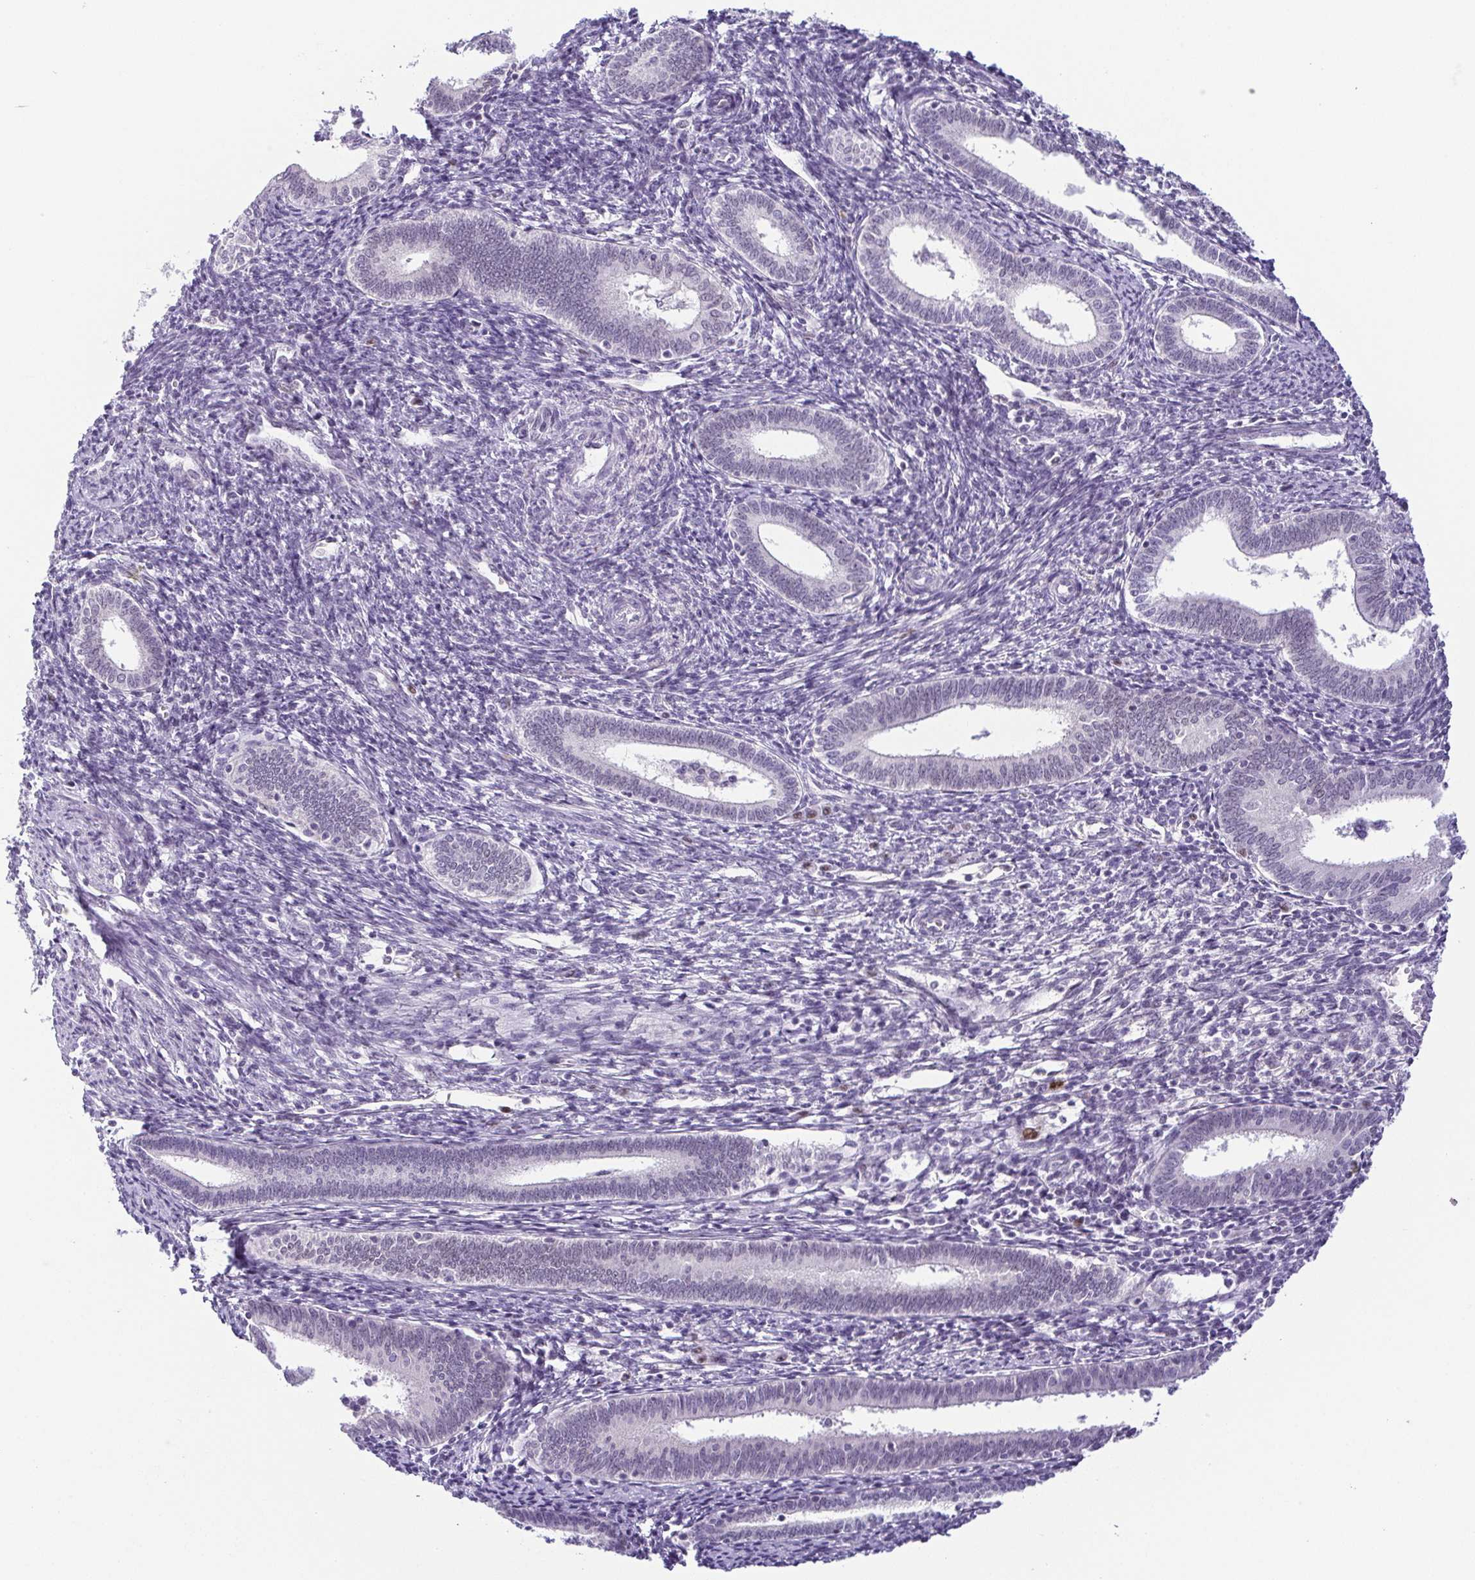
{"staining": {"intensity": "negative", "quantity": "none", "location": "none"}, "tissue": "endometrium", "cell_type": "Cells in endometrial stroma", "image_type": "normal", "snomed": [{"axis": "morphology", "description": "Normal tissue, NOS"}, {"axis": "topography", "description": "Endometrium"}], "caption": "High magnification brightfield microscopy of benign endometrium stained with DAB (brown) and counterstained with hematoxylin (blue): cells in endometrial stroma show no significant staining. (DAB IHC with hematoxylin counter stain).", "gene": "TCF3", "patient": {"sex": "female", "age": 41}}